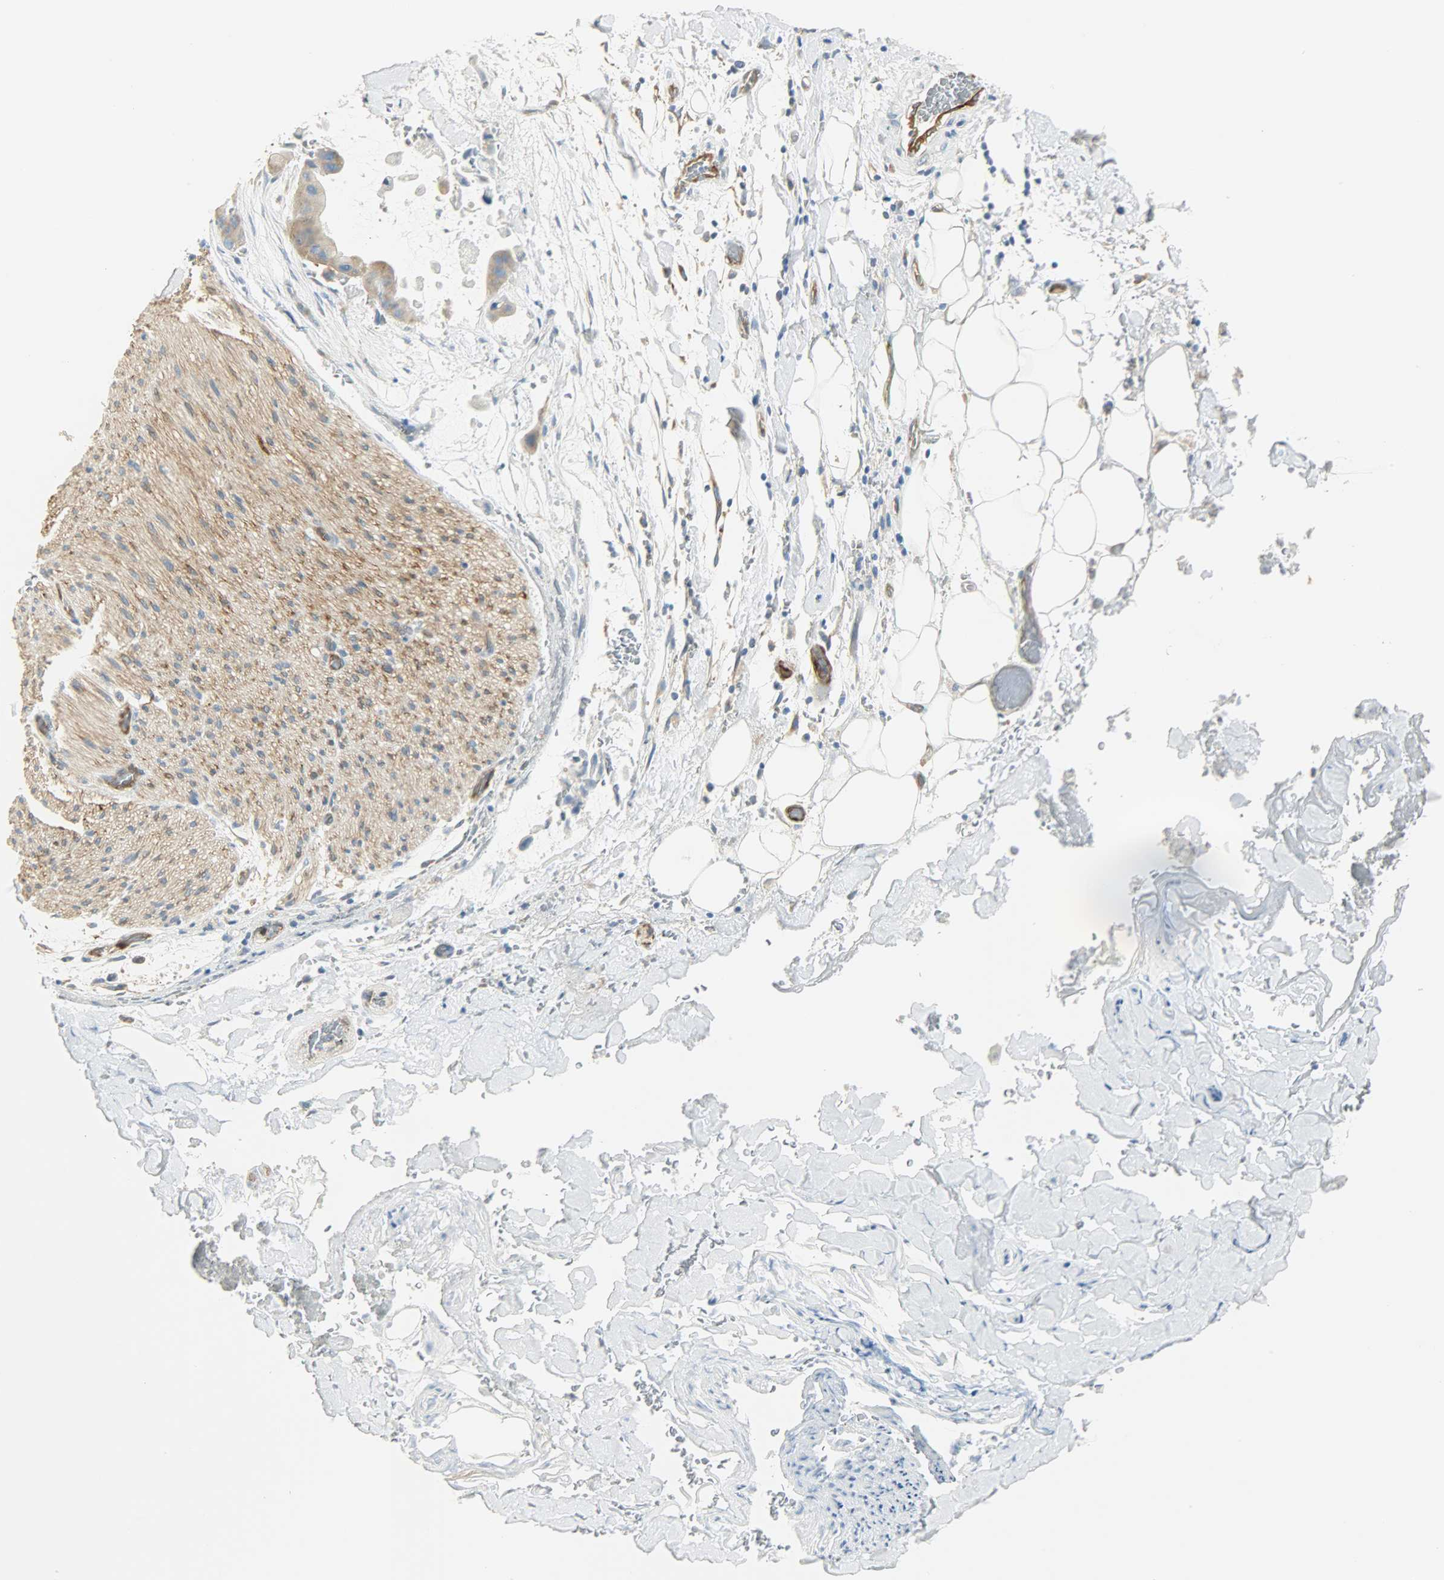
{"staining": {"intensity": "negative", "quantity": "none", "location": "none"}, "tissue": "adipose tissue", "cell_type": "Adipocytes", "image_type": "normal", "snomed": [{"axis": "morphology", "description": "Normal tissue, NOS"}, {"axis": "morphology", "description": "Cholangiocarcinoma"}, {"axis": "topography", "description": "Liver"}, {"axis": "topography", "description": "Peripheral nerve tissue"}], "caption": "Protein analysis of normal adipose tissue demonstrates no significant staining in adipocytes.", "gene": "WARS1", "patient": {"sex": "male", "age": 50}}